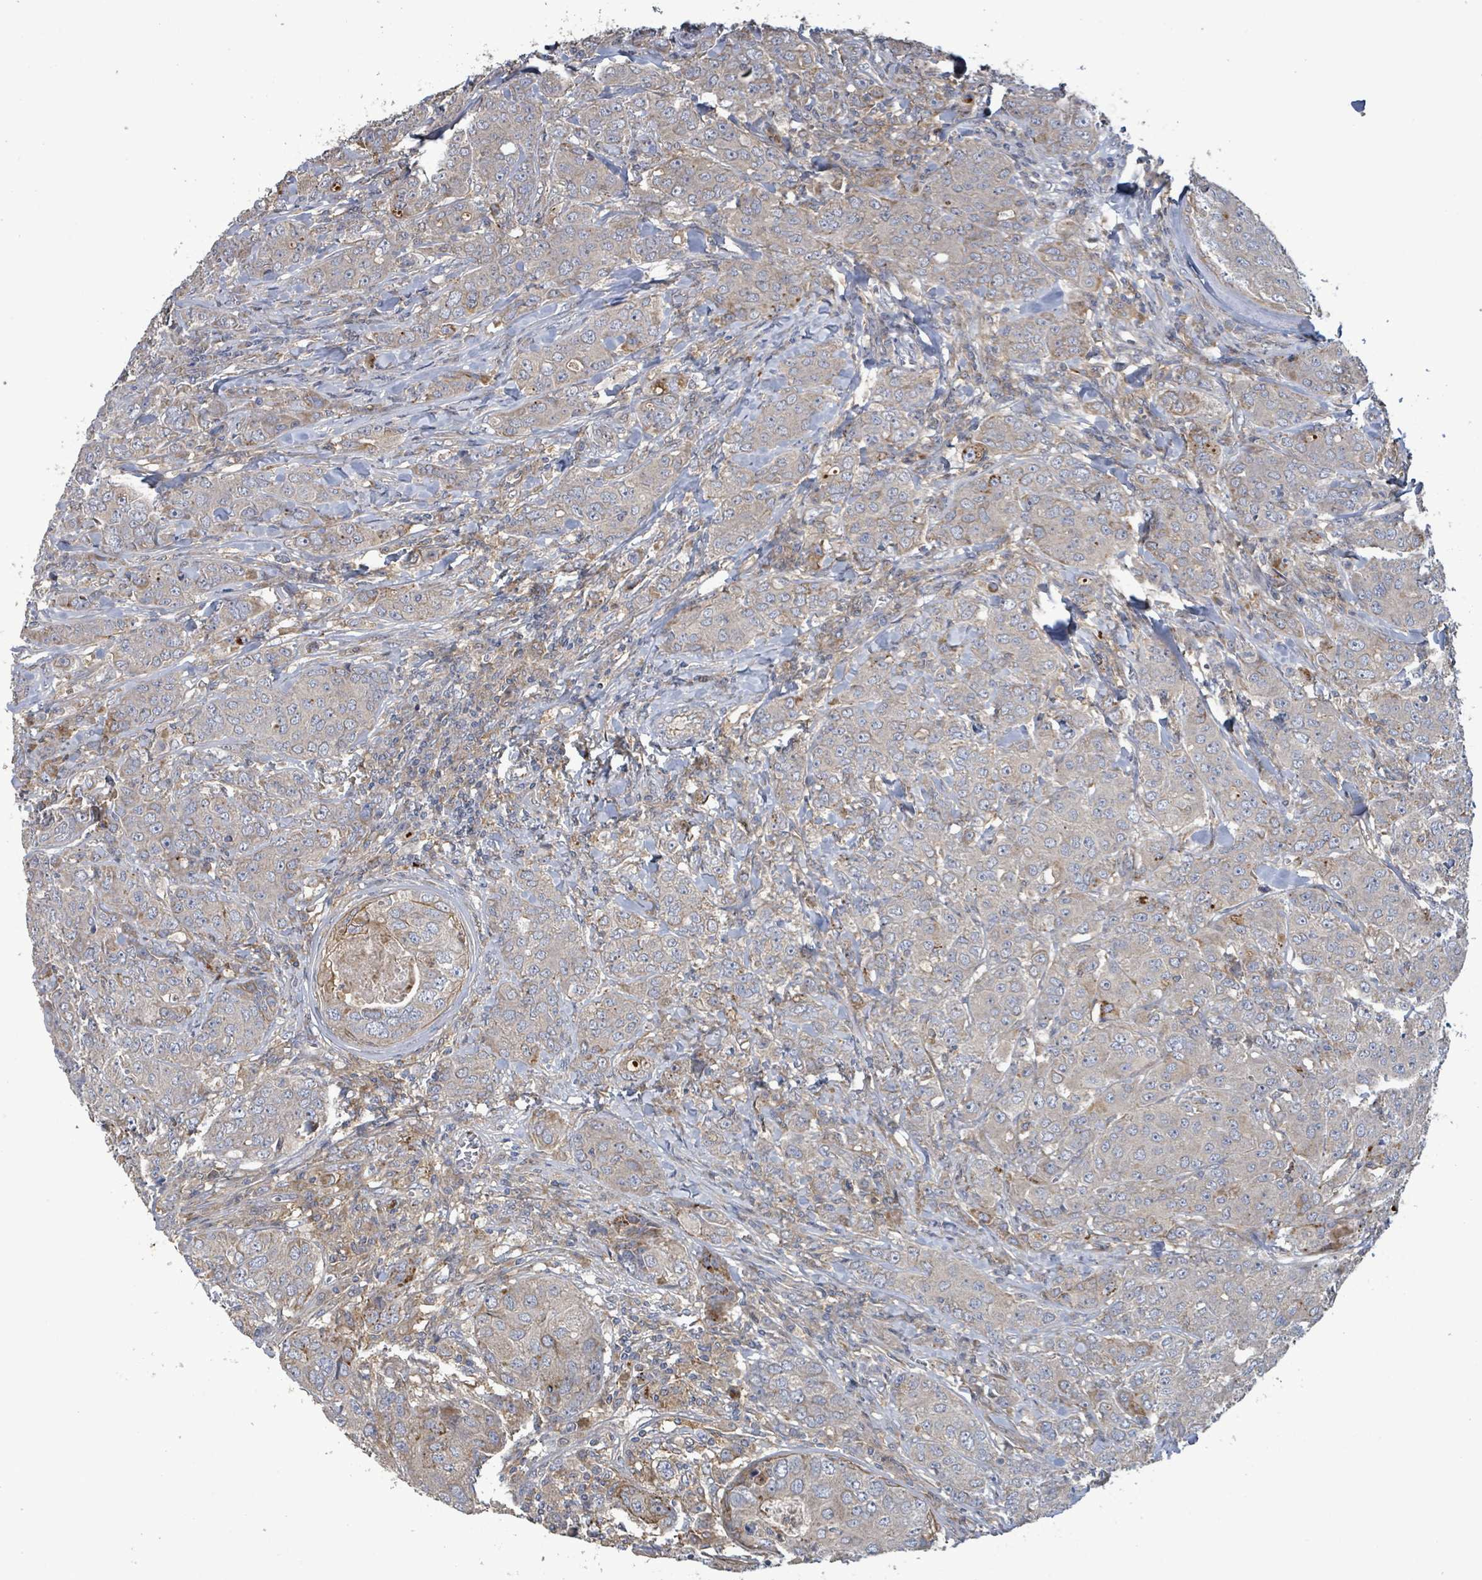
{"staining": {"intensity": "weak", "quantity": "<25%", "location": "cytoplasmic/membranous"}, "tissue": "breast cancer", "cell_type": "Tumor cells", "image_type": "cancer", "snomed": [{"axis": "morphology", "description": "Duct carcinoma"}, {"axis": "topography", "description": "Breast"}], "caption": "IHC of human breast cancer (intraductal carcinoma) demonstrates no positivity in tumor cells.", "gene": "PLAAT1", "patient": {"sex": "female", "age": 43}}